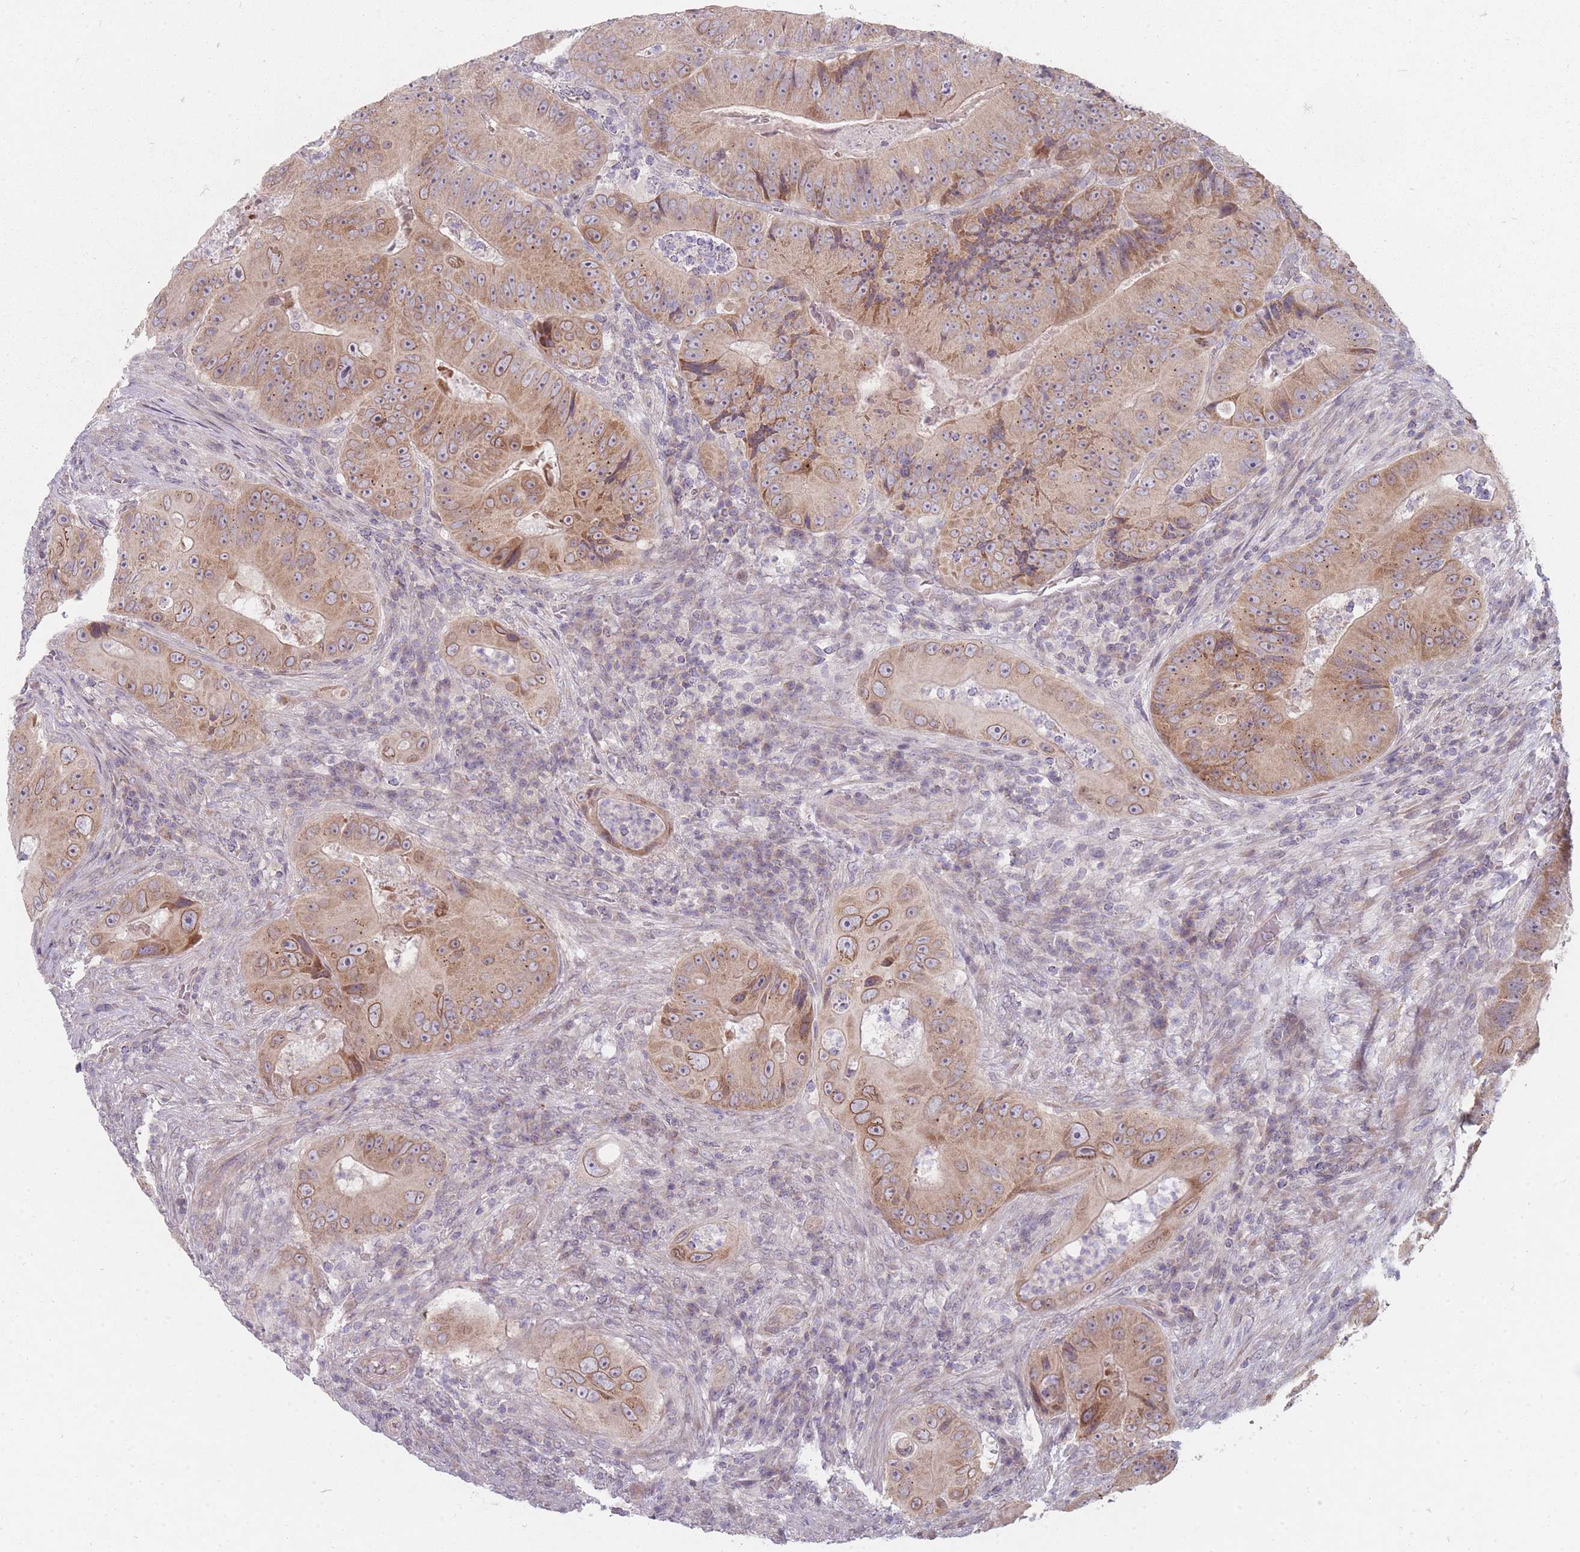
{"staining": {"intensity": "moderate", "quantity": ">75%", "location": "cytoplasmic/membranous"}, "tissue": "colorectal cancer", "cell_type": "Tumor cells", "image_type": "cancer", "snomed": [{"axis": "morphology", "description": "Adenocarcinoma, NOS"}, {"axis": "topography", "description": "Colon"}], "caption": "An IHC photomicrograph of neoplastic tissue is shown. Protein staining in brown labels moderate cytoplasmic/membranous positivity in adenocarcinoma (colorectal) within tumor cells.", "gene": "PCDH12", "patient": {"sex": "female", "age": 86}}